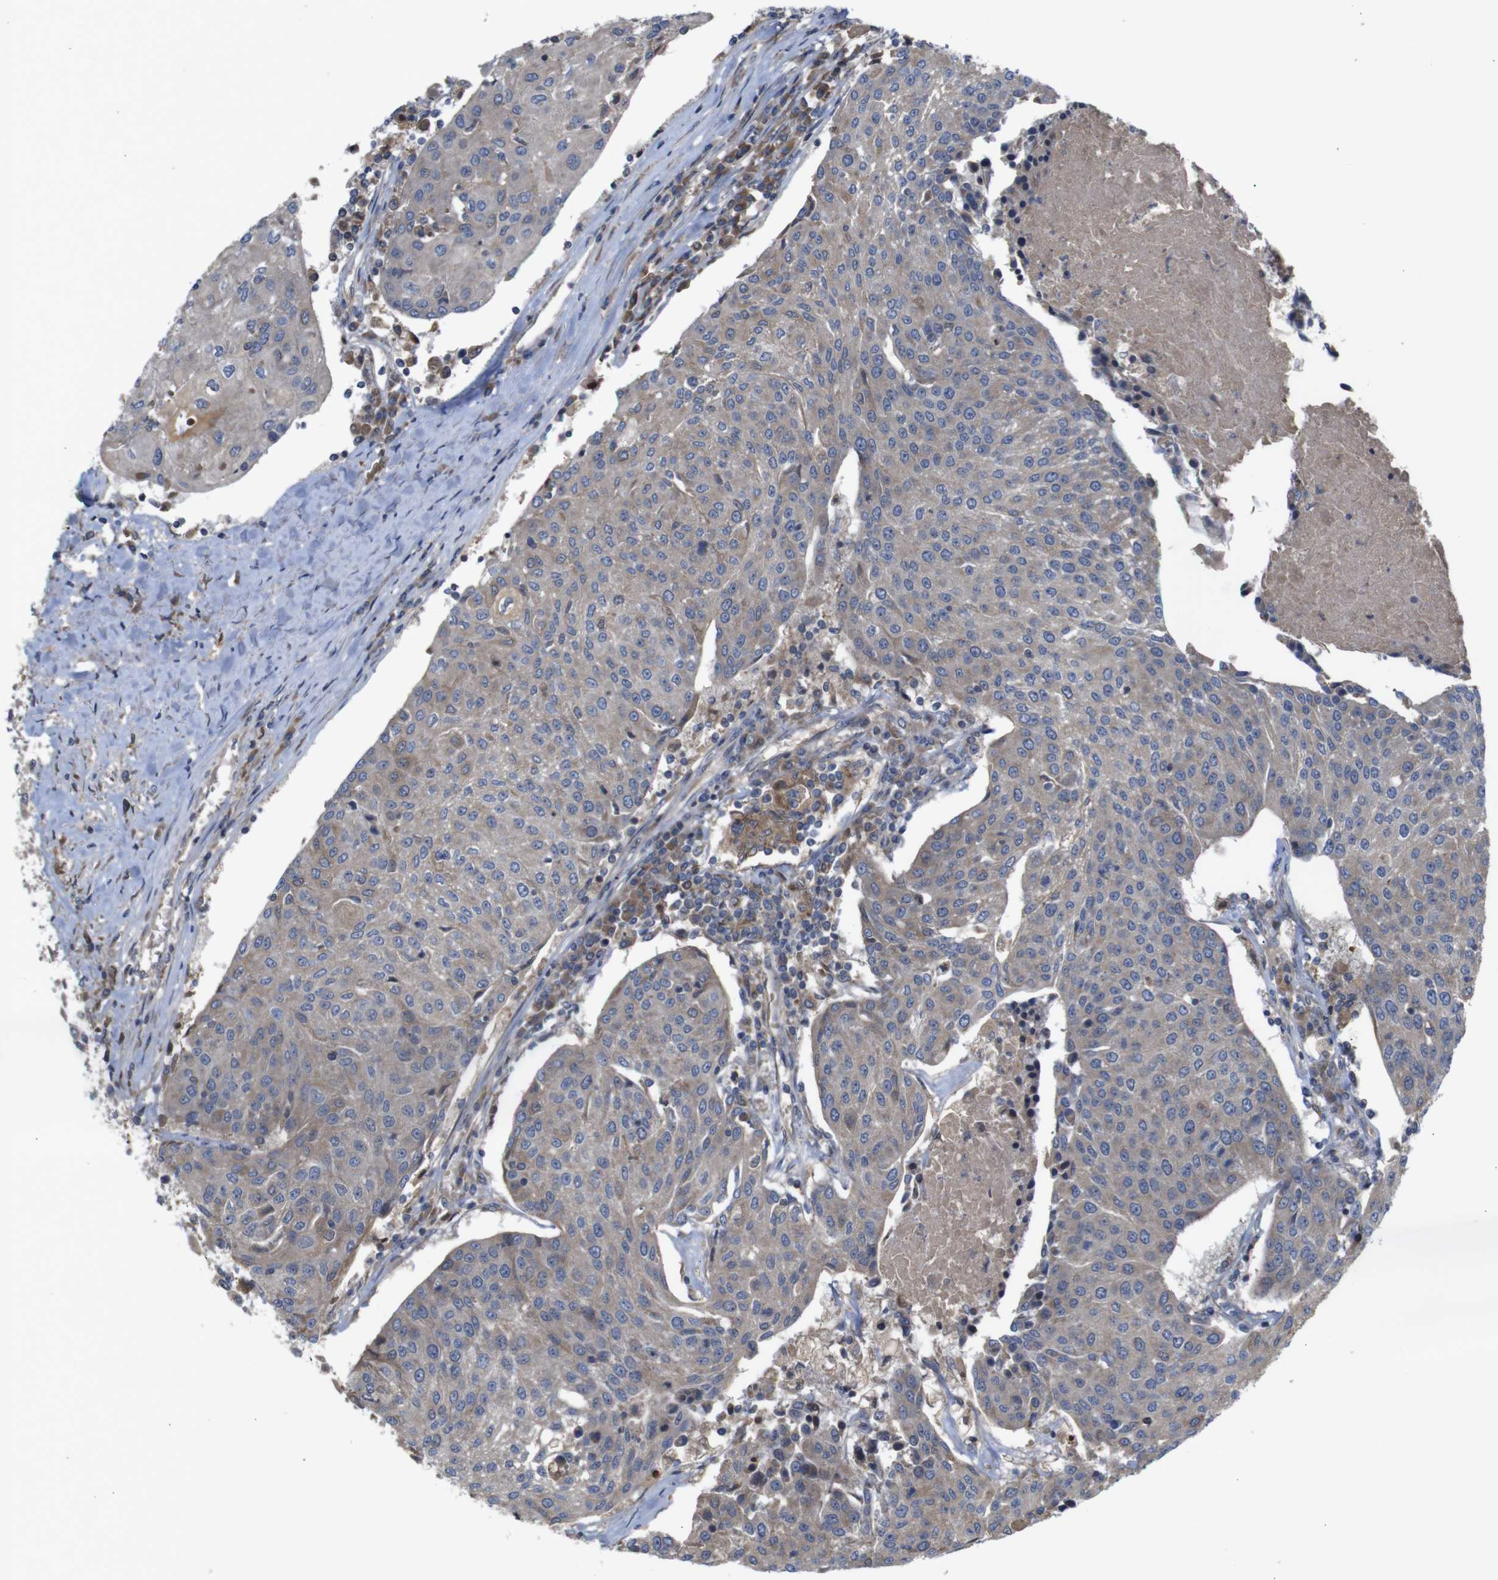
{"staining": {"intensity": "weak", "quantity": "25%-75%", "location": "cytoplasmic/membranous"}, "tissue": "urothelial cancer", "cell_type": "Tumor cells", "image_type": "cancer", "snomed": [{"axis": "morphology", "description": "Urothelial carcinoma, High grade"}, {"axis": "topography", "description": "Urinary bladder"}], "caption": "This histopathology image reveals urothelial cancer stained with immunohistochemistry to label a protein in brown. The cytoplasmic/membranous of tumor cells show weak positivity for the protein. Nuclei are counter-stained blue.", "gene": "PTPN1", "patient": {"sex": "female", "age": 85}}